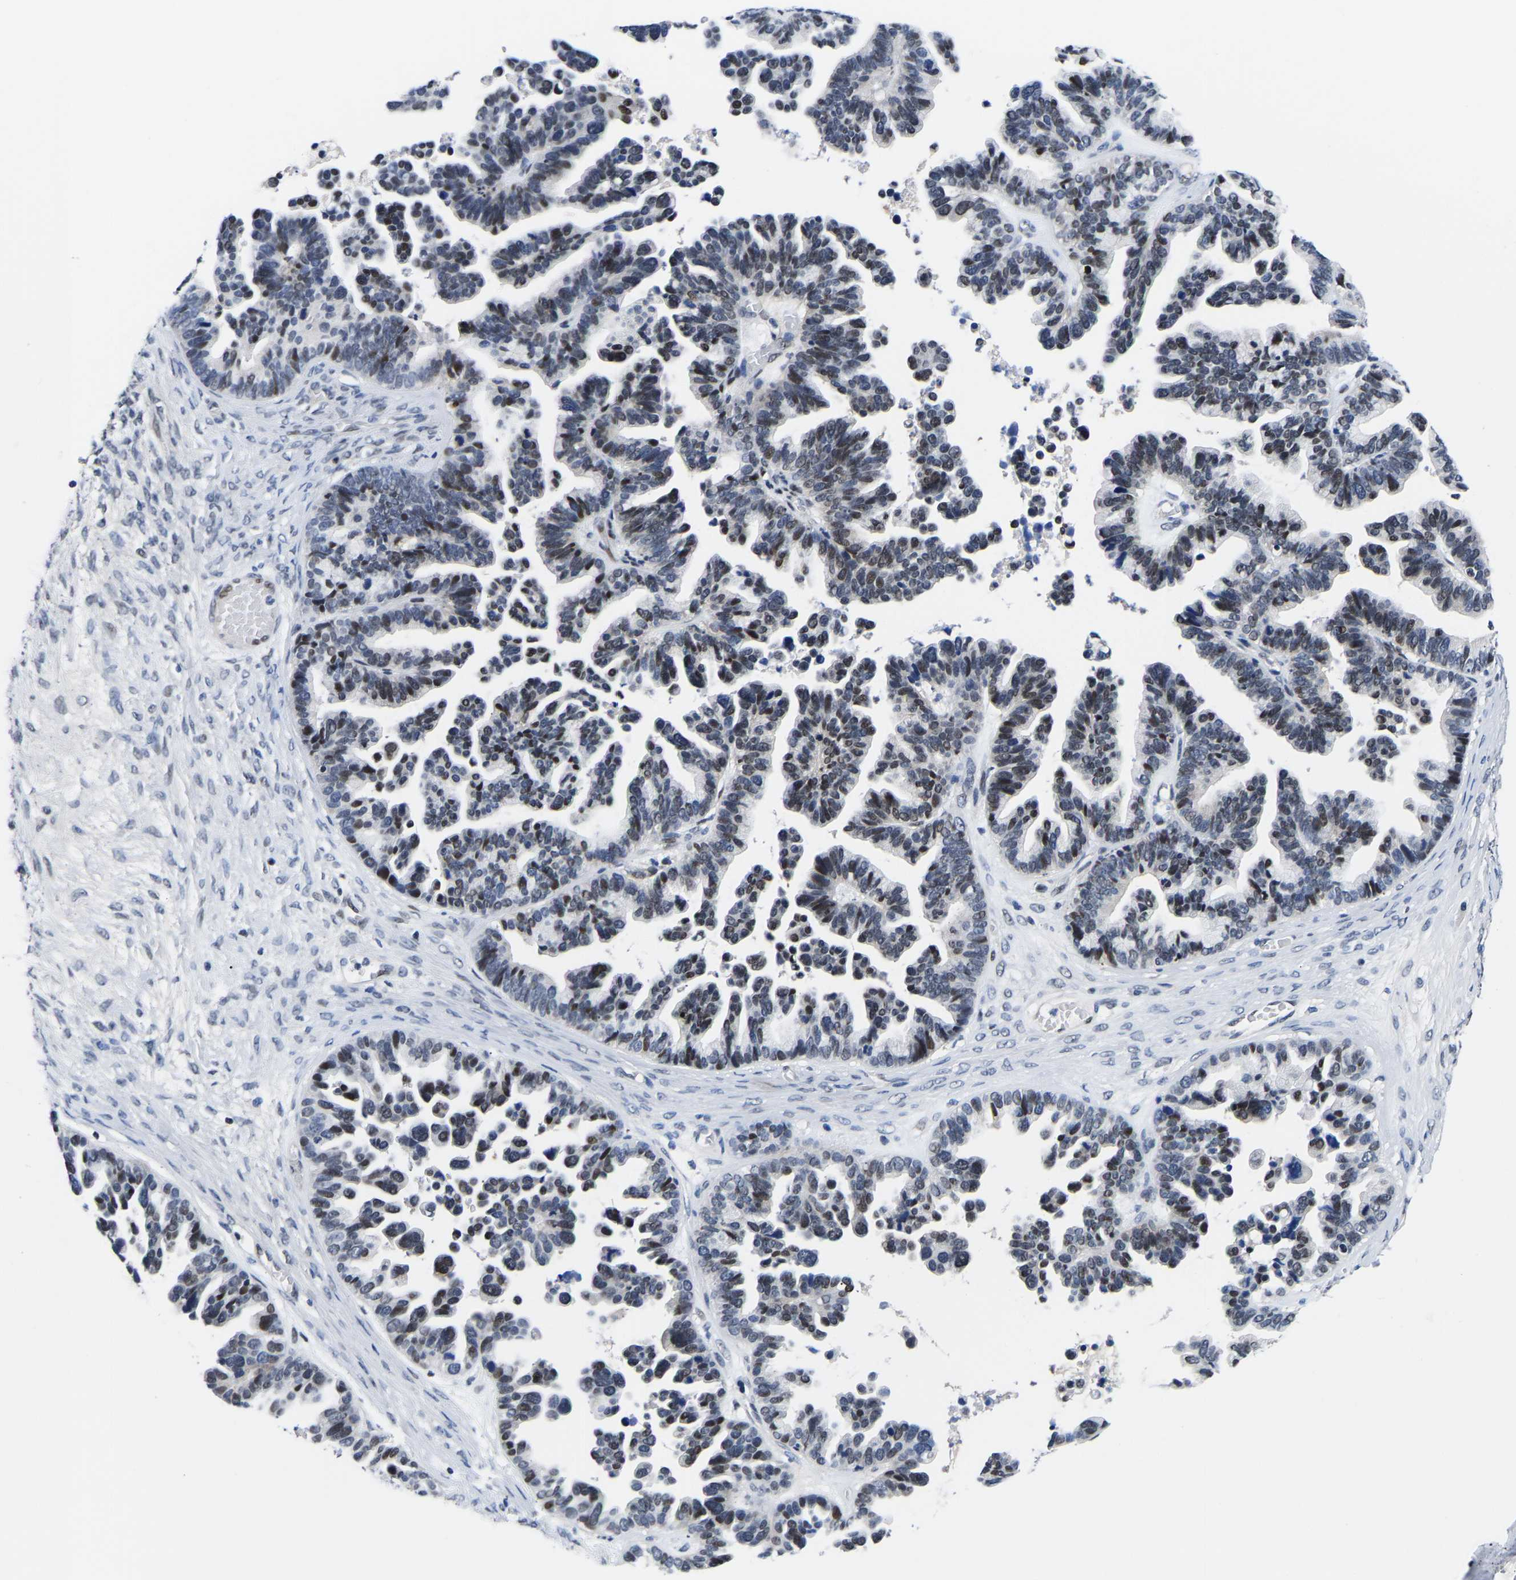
{"staining": {"intensity": "moderate", "quantity": "<25%", "location": "nuclear"}, "tissue": "ovarian cancer", "cell_type": "Tumor cells", "image_type": "cancer", "snomed": [{"axis": "morphology", "description": "Cystadenocarcinoma, serous, NOS"}, {"axis": "topography", "description": "Ovary"}], "caption": "Ovarian serous cystadenocarcinoma was stained to show a protein in brown. There is low levels of moderate nuclear expression in about <25% of tumor cells.", "gene": "PTRHD1", "patient": {"sex": "female", "age": 56}}